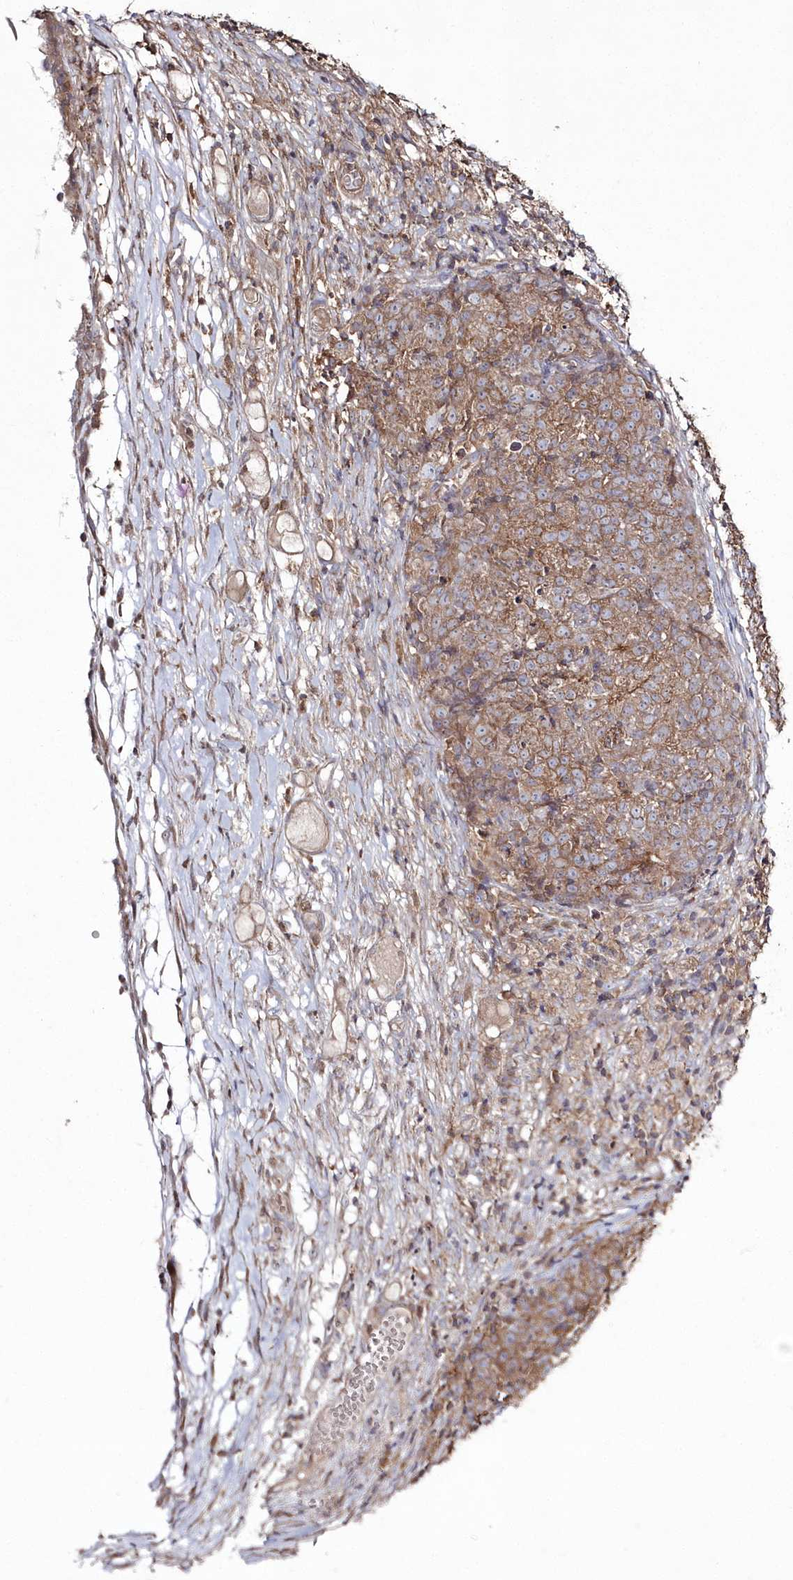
{"staining": {"intensity": "moderate", "quantity": ">75%", "location": "cytoplasmic/membranous"}, "tissue": "ovarian cancer", "cell_type": "Tumor cells", "image_type": "cancer", "snomed": [{"axis": "morphology", "description": "Carcinoma, endometroid"}, {"axis": "topography", "description": "Ovary"}], "caption": "Moderate cytoplasmic/membranous staining for a protein is appreciated in about >75% of tumor cells of ovarian cancer using immunohistochemistry (IHC).", "gene": "ARSB", "patient": {"sex": "female", "age": 42}}